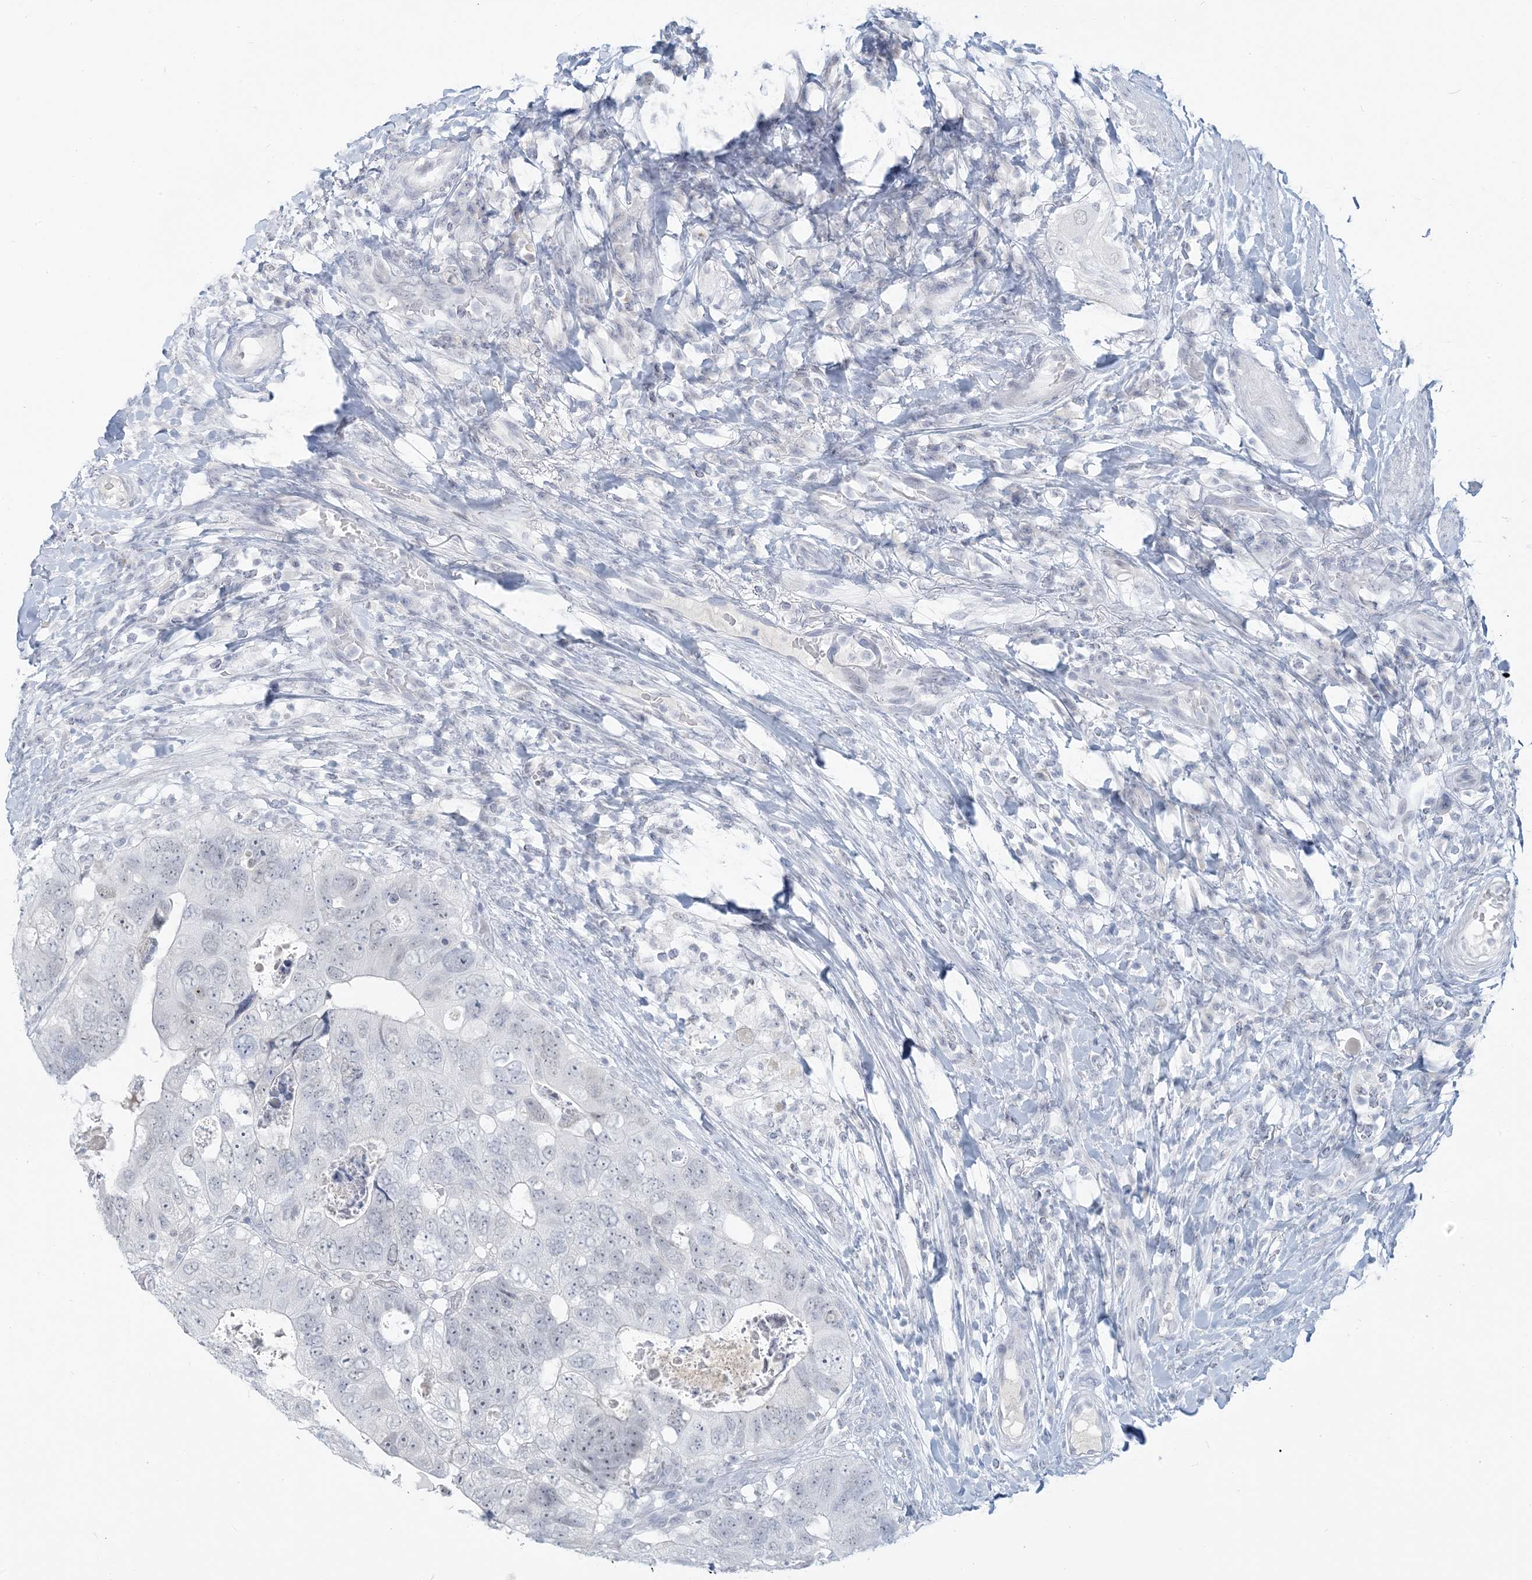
{"staining": {"intensity": "negative", "quantity": "none", "location": "none"}, "tissue": "colorectal cancer", "cell_type": "Tumor cells", "image_type": "cancer", "snomed": [{"axis": "morphology", "description": "Adenocarcinoma, NOS"}, {"axis": "topography", "description": "Rectum"}], "caption": "High power microscopy photomicrograph of an IHC micrograph of colorectal adenocarcinoma, revealing no significant expression in tumor cells.", "gene": "SCML1", "patient": {"sex": "male", "age": 59}}